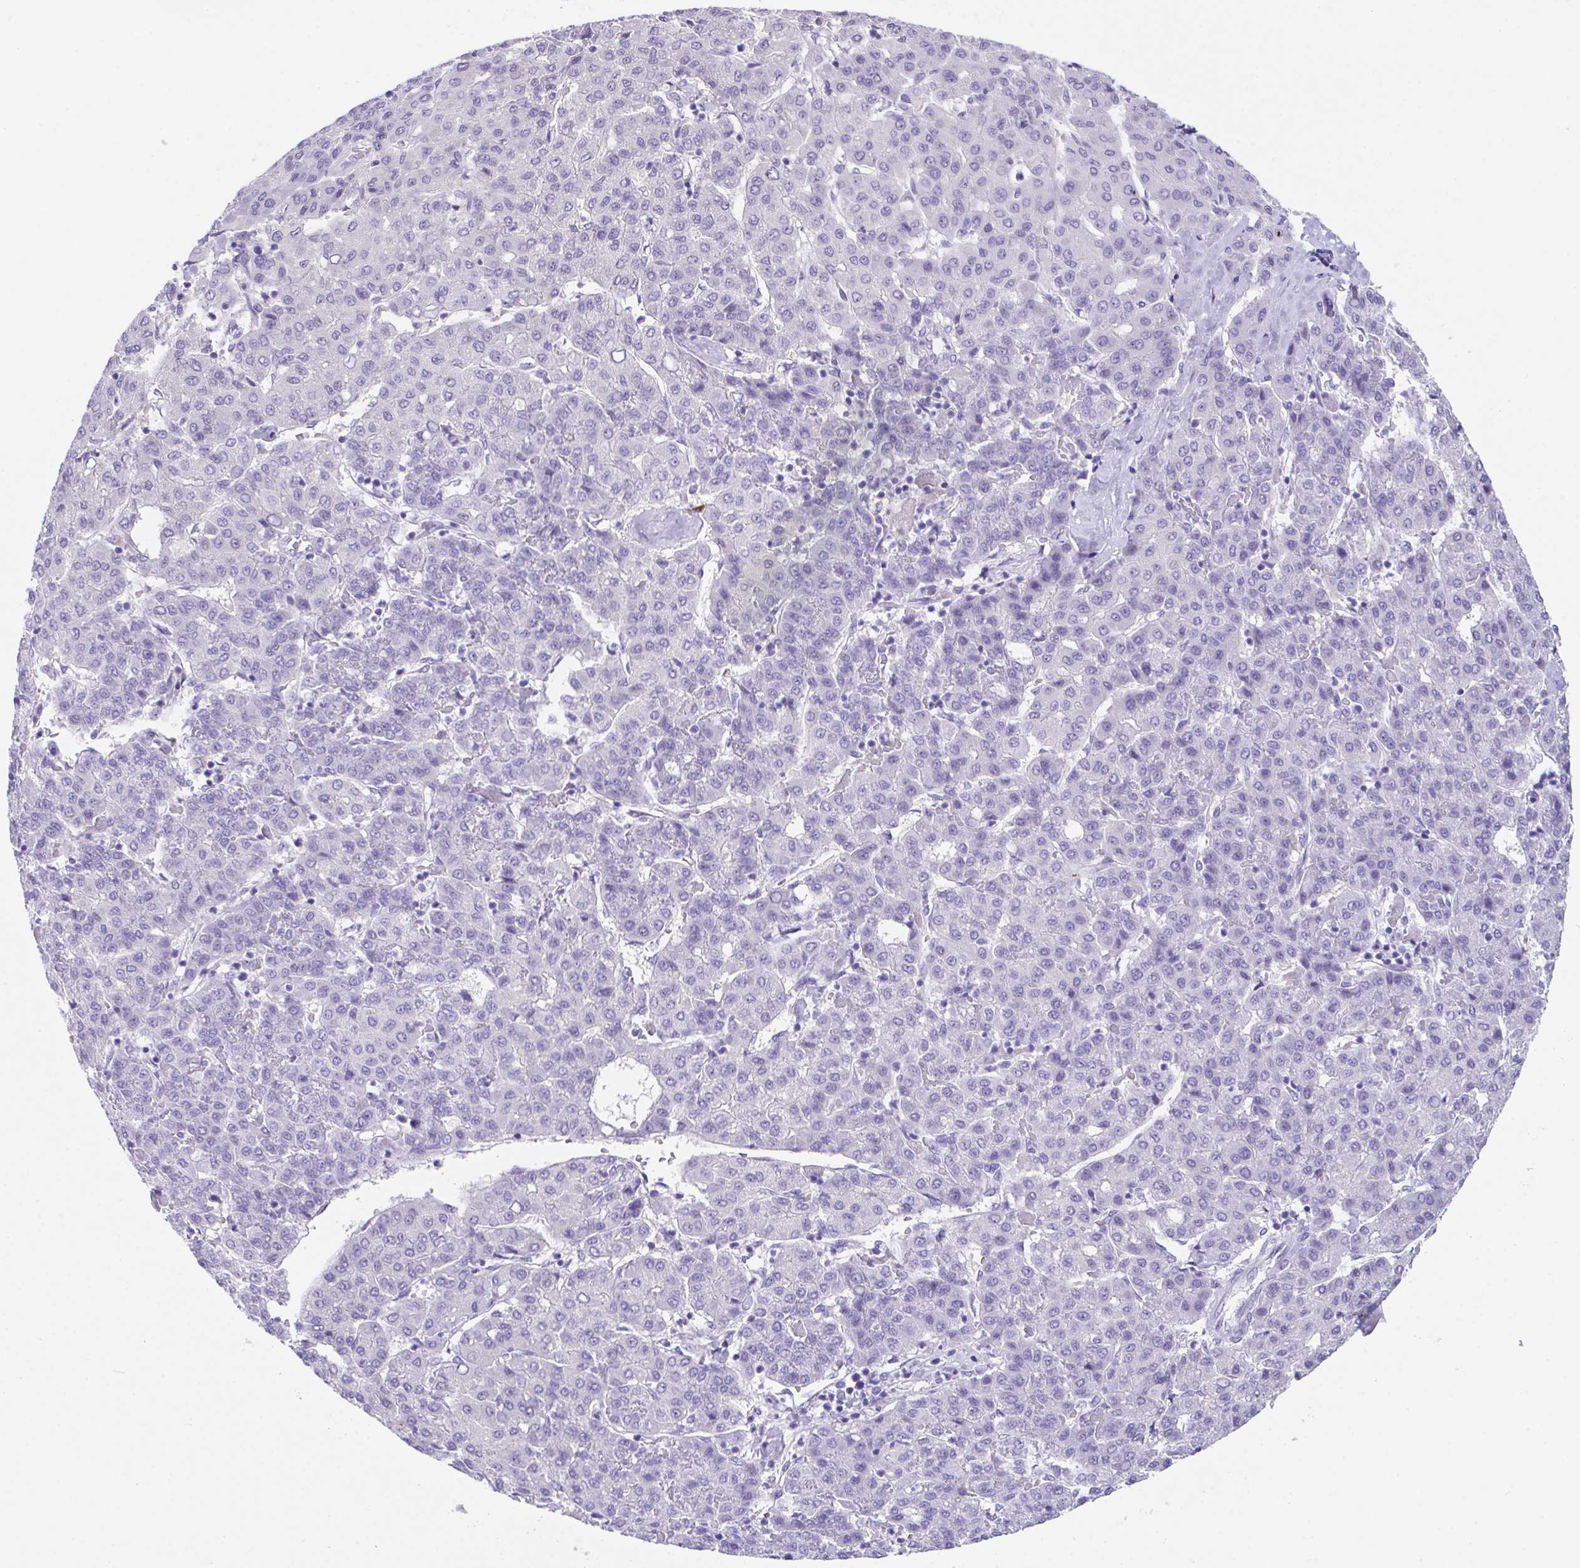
{"staining": {"intensity": "negative", "quantity": "none", "location": "none"}, "tissue": "liver cancer", "cell_type": "Tumor cells", "image_type": "cancer", "snomed": [{"axis": "morphology", "description": "Carcinoma, Hepatocellular, NOS"}, {"axis": "topography", "description": "Liver"}], "caption": "IHC image of liver hepatocellular carcinoma stained for a protein (brown), which exhibits no positivity in tumor cells. (DAB (3,3'-diaminobenzidine) IHC with hematoxylin counter stain).", "gene": "HACD4", "patient": {"sex": "male", "age": 65}}